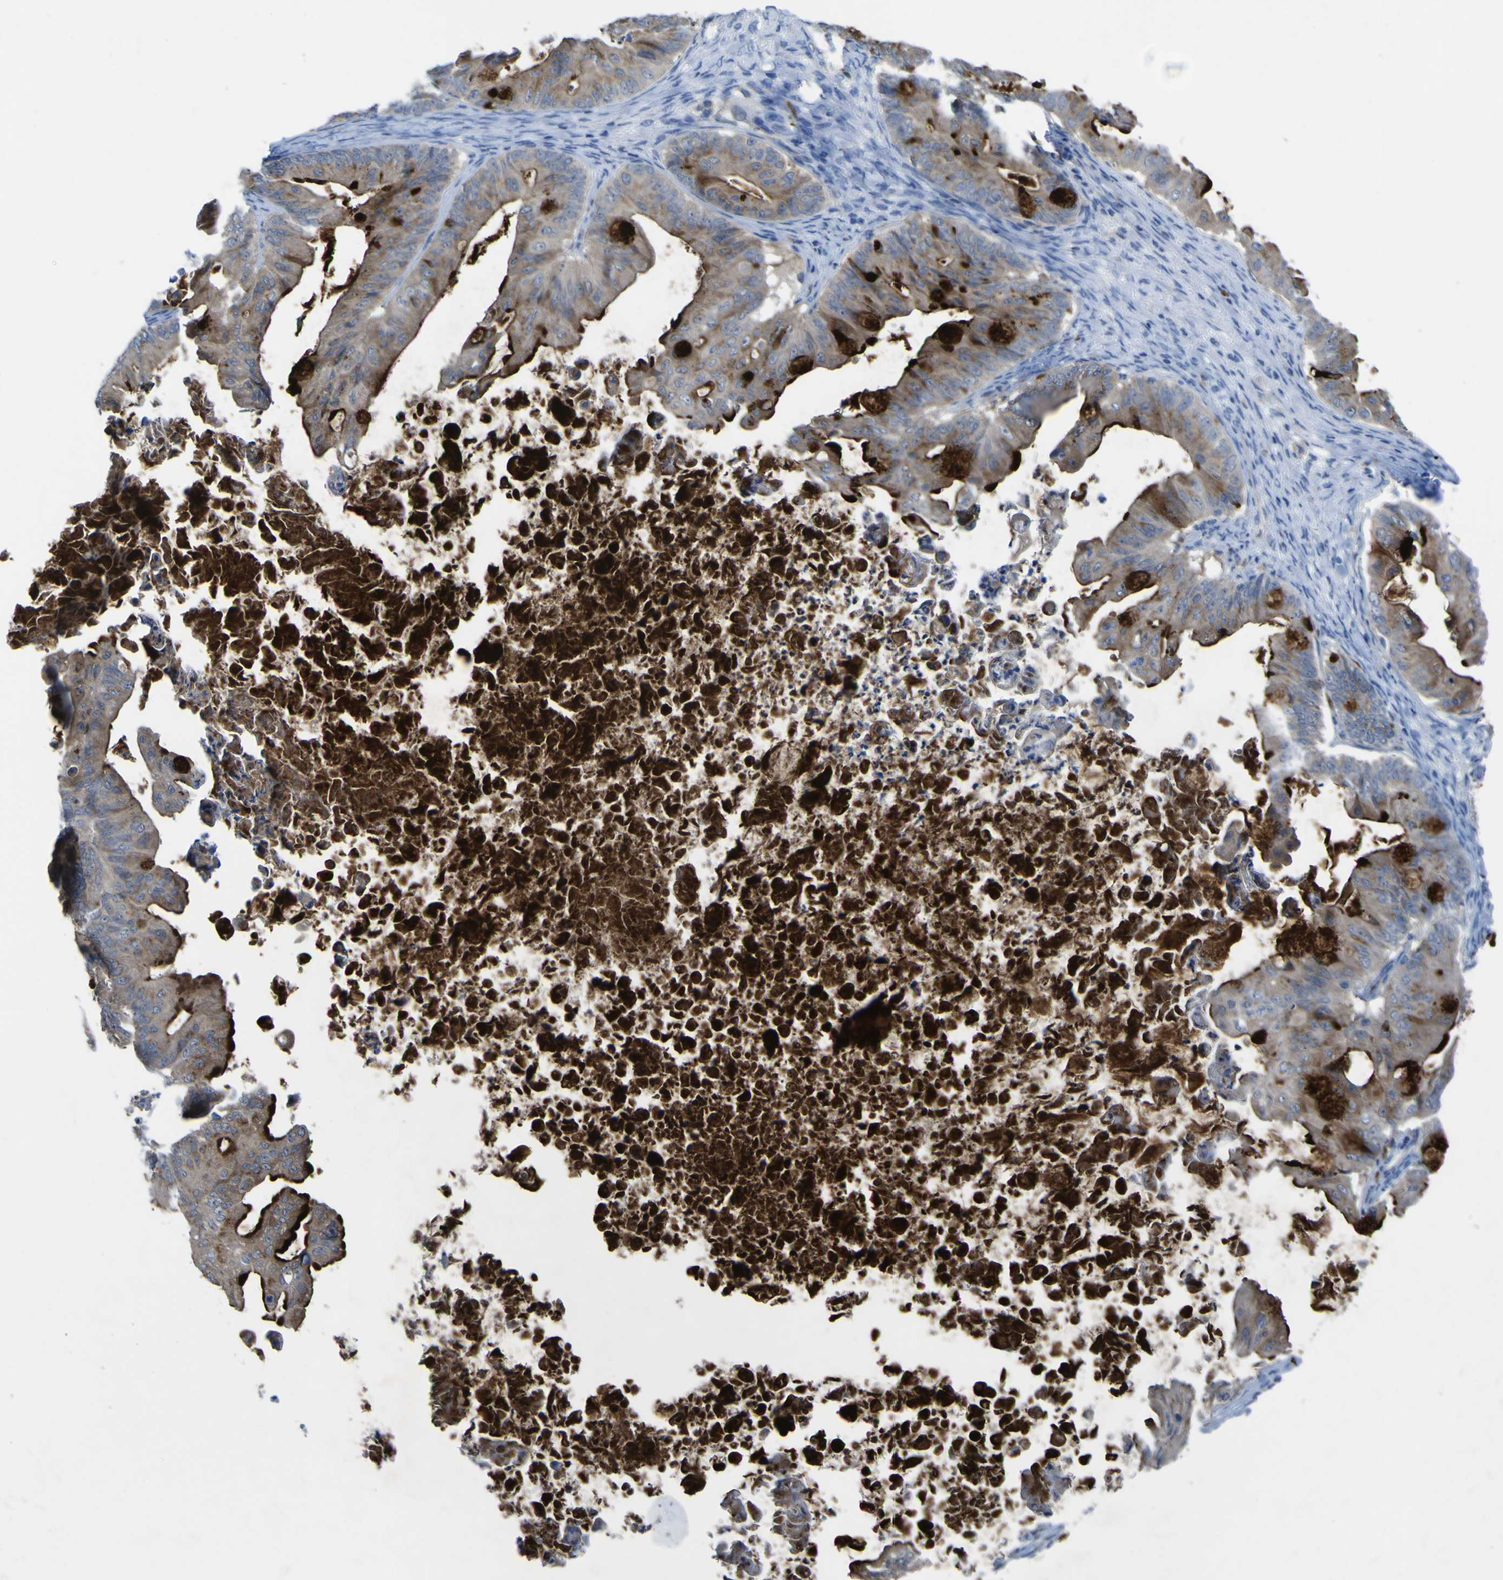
{"staining": {"intensity": "strong", "quantity": "25%-75%", "location": "cytoplasmic/membranous"}, "tissue": "ovarian cancer", "cell_type": "Tumor cells", "image_type": "cancer", "snomed": [{"axis": "morphology", "description": "Cystadenocarcinoma, mucinous, NOS"}, {"axis": "topography", "description": "Ovary"}], "caption": "IHC micrograph of ovarian mucinous cystadenocarcinoma stained for a protein (brown), which reveals high levels of strong cytoplasmic/membranous staining in approximately 25%-75% of tumor cells.", "gene": "CST3", "patient": {"sex": "female", "age": 37}}